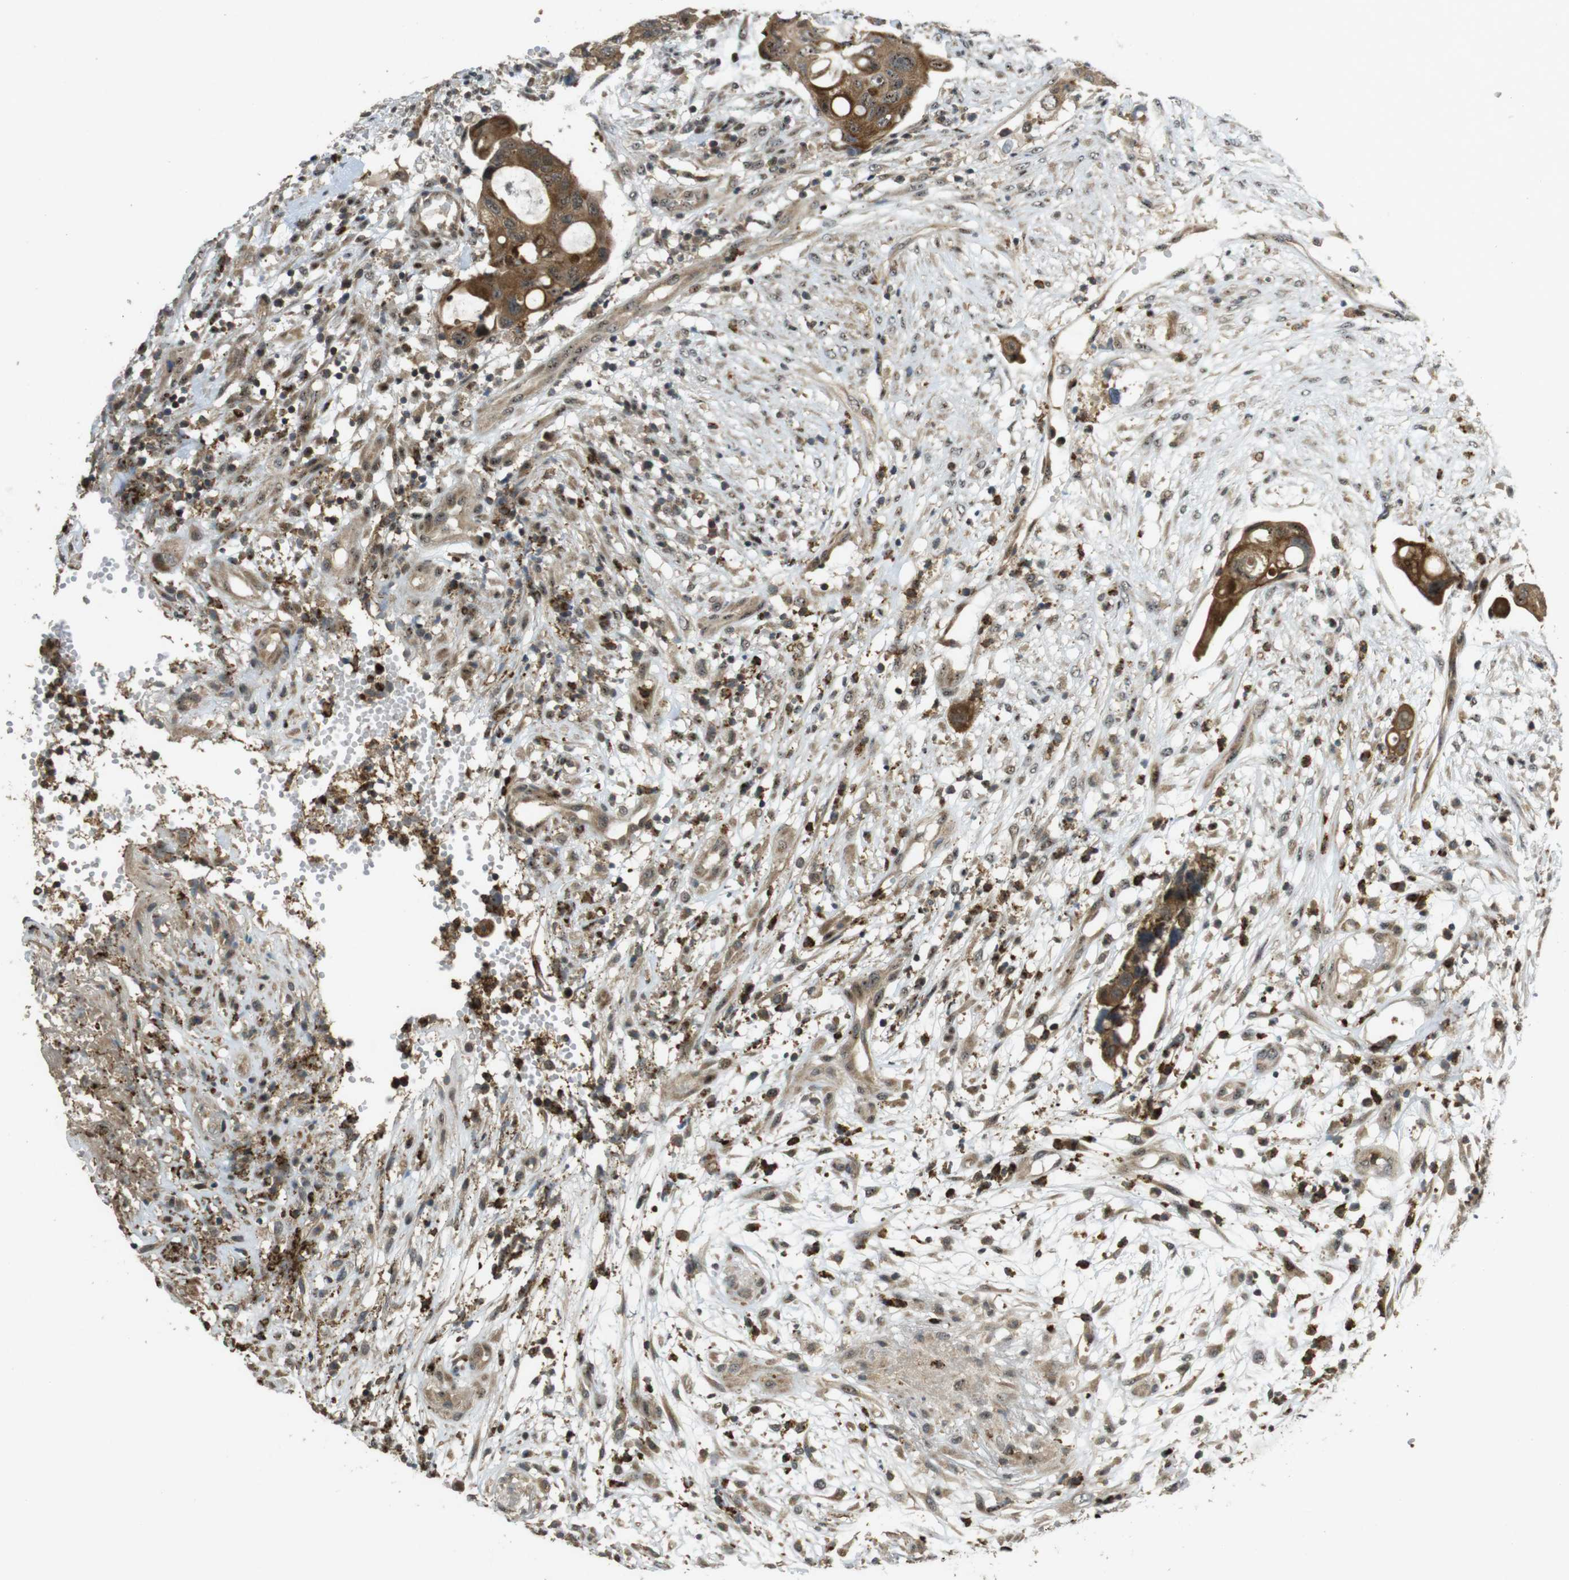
{"staining": {"intensity": "moderate", "quantity": ">75%", "location": "cytoplasmic/membranous,nuclear"}, "tissue": "colorectal cancer", "cell_type": "Tumor cells", "image_type": "cancer", "snomed": [{"axis": "morphology", "description": "Adenocarcinoma, NOS"}, {"axis": "topography", "description": "Colon"}], "caption": "Immunohistochemistry (IHC) (DAB (3,3'-diaminobenzidine)) staining of human colorectal cancer exhibits moderate cytoplasmic/membranous and nuclear protein positivity in about >75% of tumor cells. Ihc stains the protein in brown and the nuclei are stained blue.", "gene": "TMX3", "patient": {"sex": "female", "age": 57}}